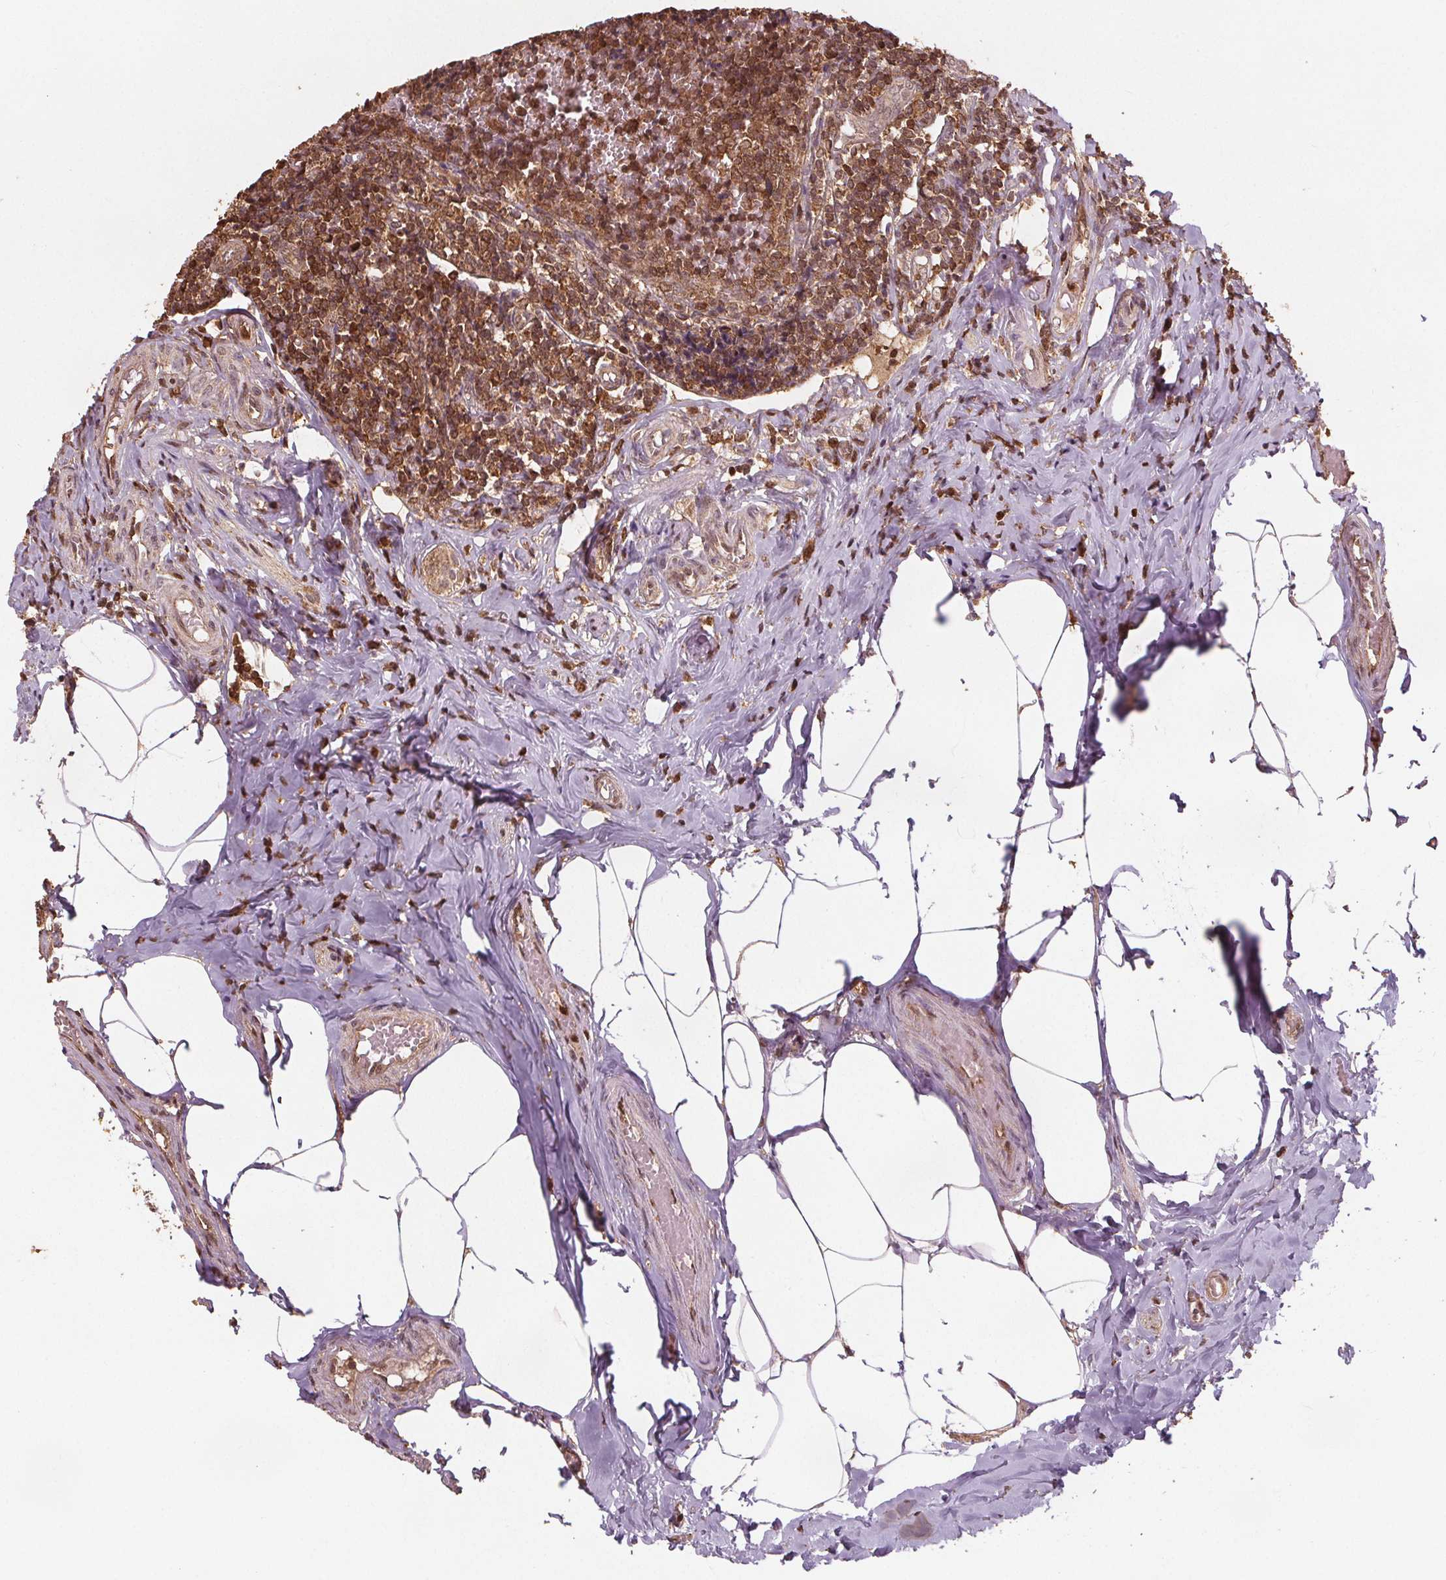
{"staining": {"intensity": "moderate", "quantity": ">75%", "location": "cytoplasmic/membranous,nuclear"}, "tissue": "appendix", "cell_type": "Glandular cells", "image_type": "normal", "snomed": [{"axis": "morphology", "description": "Normal tissue, NOS"}, {"axis": "topography", "description": "Appendix"}], "caption": "IHC (DAB (3,3'-diaminobenzidine)) staining of unremarkable human appendix demonstrates moderate cytoplasmic/membranous,nuclear protein expression in about >75% of glandular cells. The protein is shown in brown color, while the nuclei are stained blue.", "gene": "ENO1", "patient": {"sex": "female", "age": 32}}